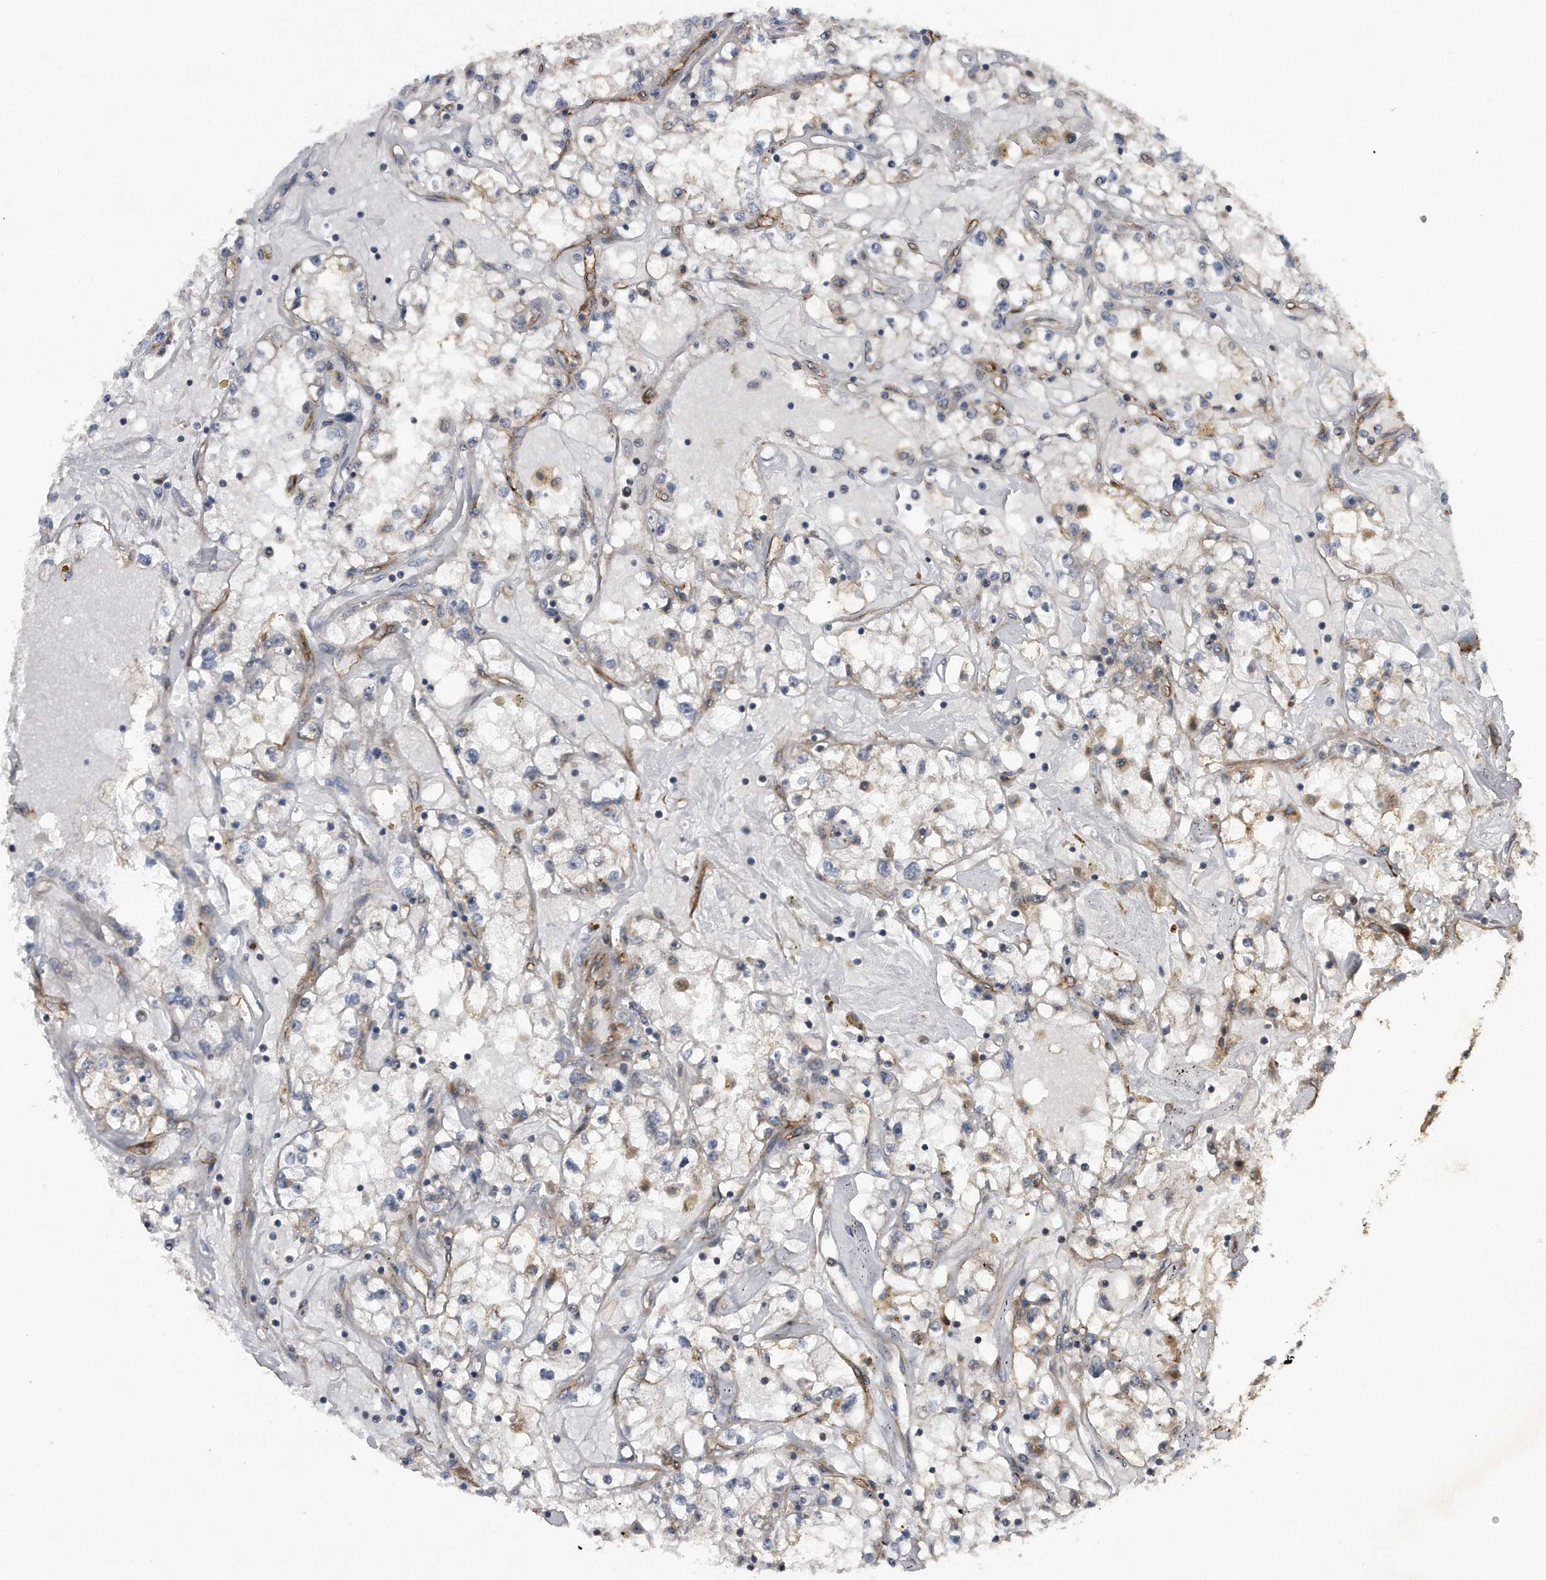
{"staining": {"intensity": "weak", "quantity": "<25%", "location": "cytoplasmic/membranous"}, "tissue": "renal cancer", "cell_type": "Tumor cells", "image_type": "cancer", "snomed": [{"axis": "morphology", "description": "Adenocarcinoma, NOS"}, {"axis": "topography", "description": "Kidney"}], "caption": "A histopathology image of human renal adenocarcinoma is negative for staining in tumor cells.", "gene": "LYRM4", "patient": {"sex": "male", "age": 56}}